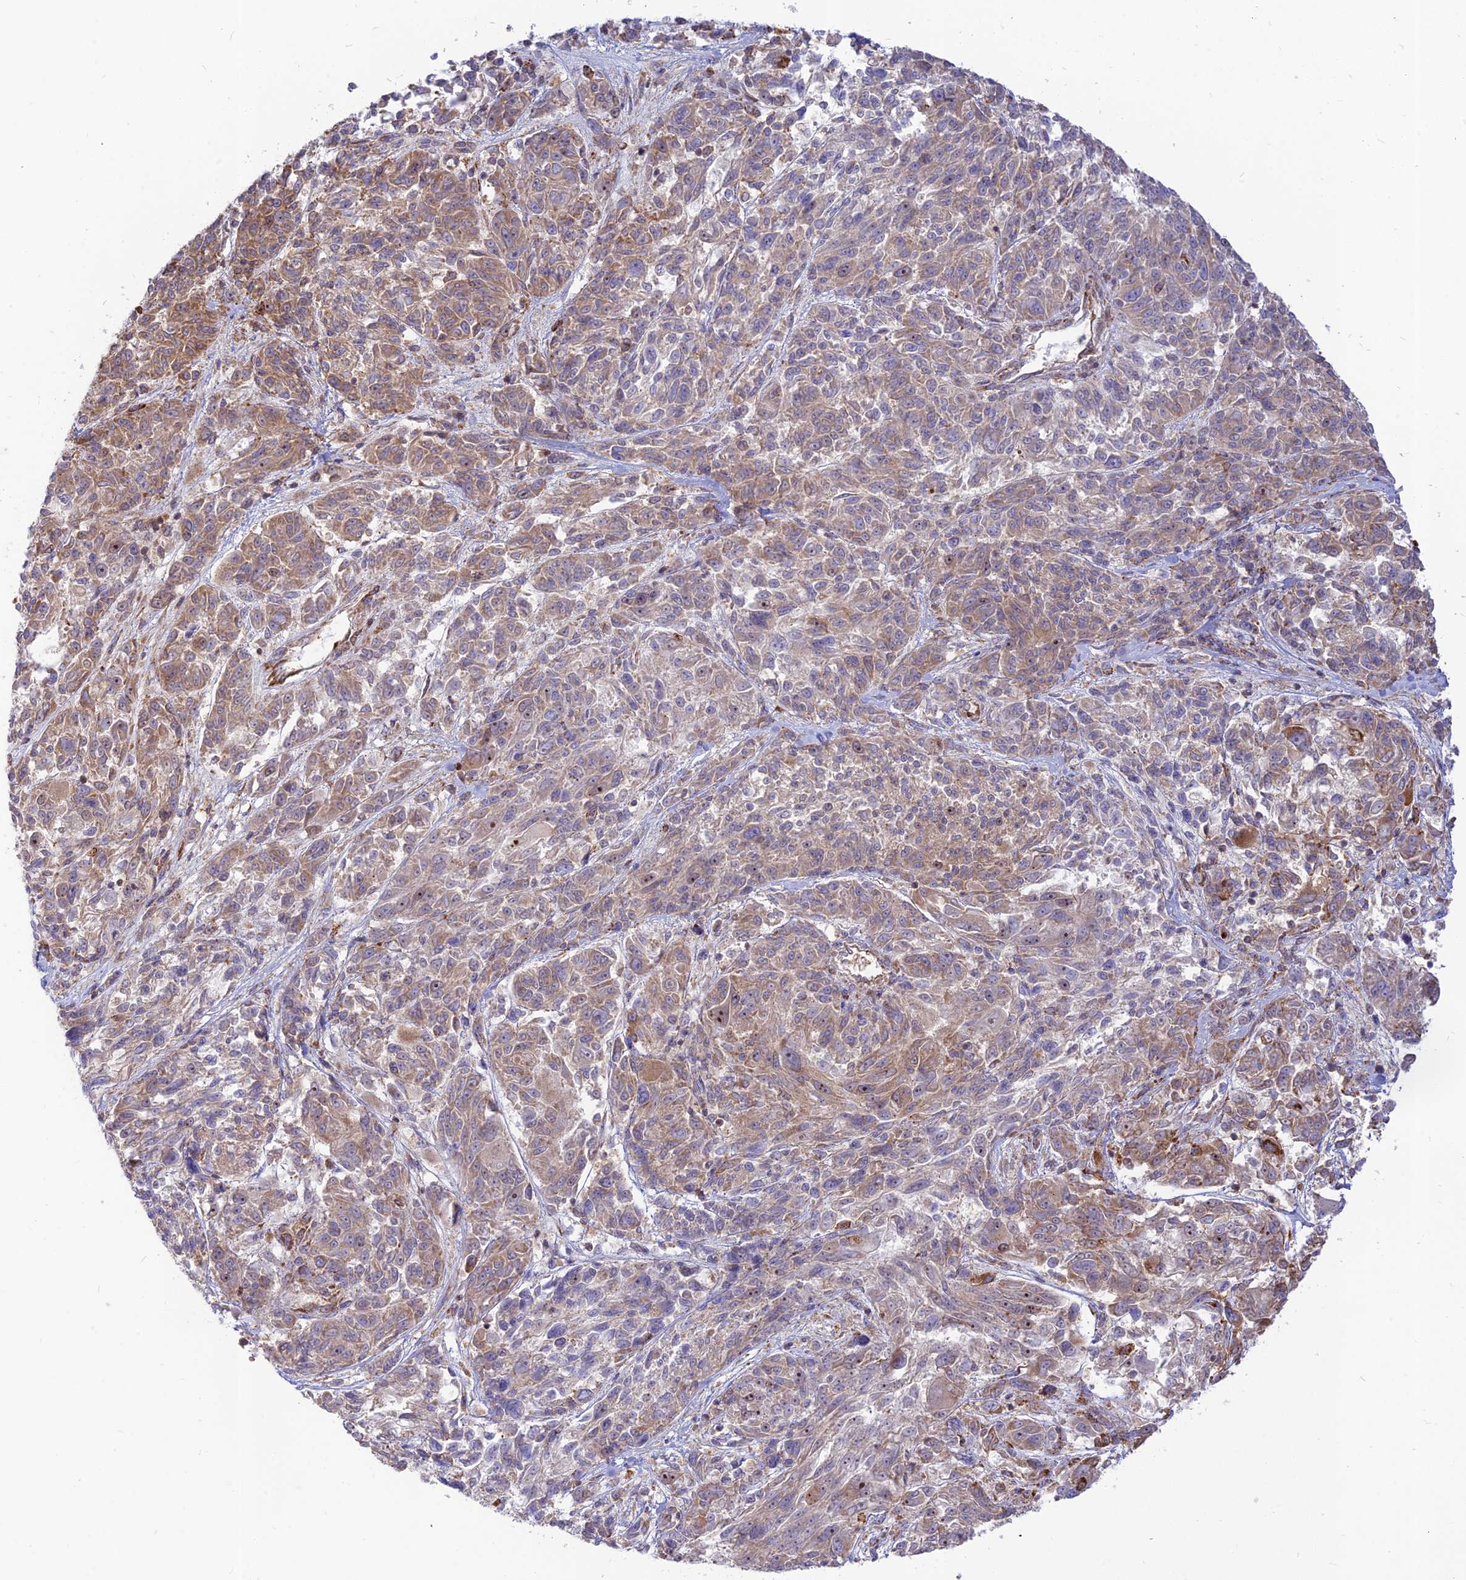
{"staining": {"intensity": "weak", "quantity": ">75%", "location": "cytoplasmic/membranous"}, "tissue": "melanoma", "cell_type": "Tumor cells", "image_type": "cancer", "snomed": [{"axis": "morphology", "description": "Malignant melanoma, NOS"}, {"axis": "topography", "description": "Skin"}], "caption": "Weak cytoplasmic/membranous protein positivity is identified in about >75% of tumor cells in malignant melanoma. (Stains: DAB in brown, nuclei in blue, Microscopy: brightfield microscopy at high magnification).", "gene": "PIMREG", "patient": {"sex": "male", "age": 53}}